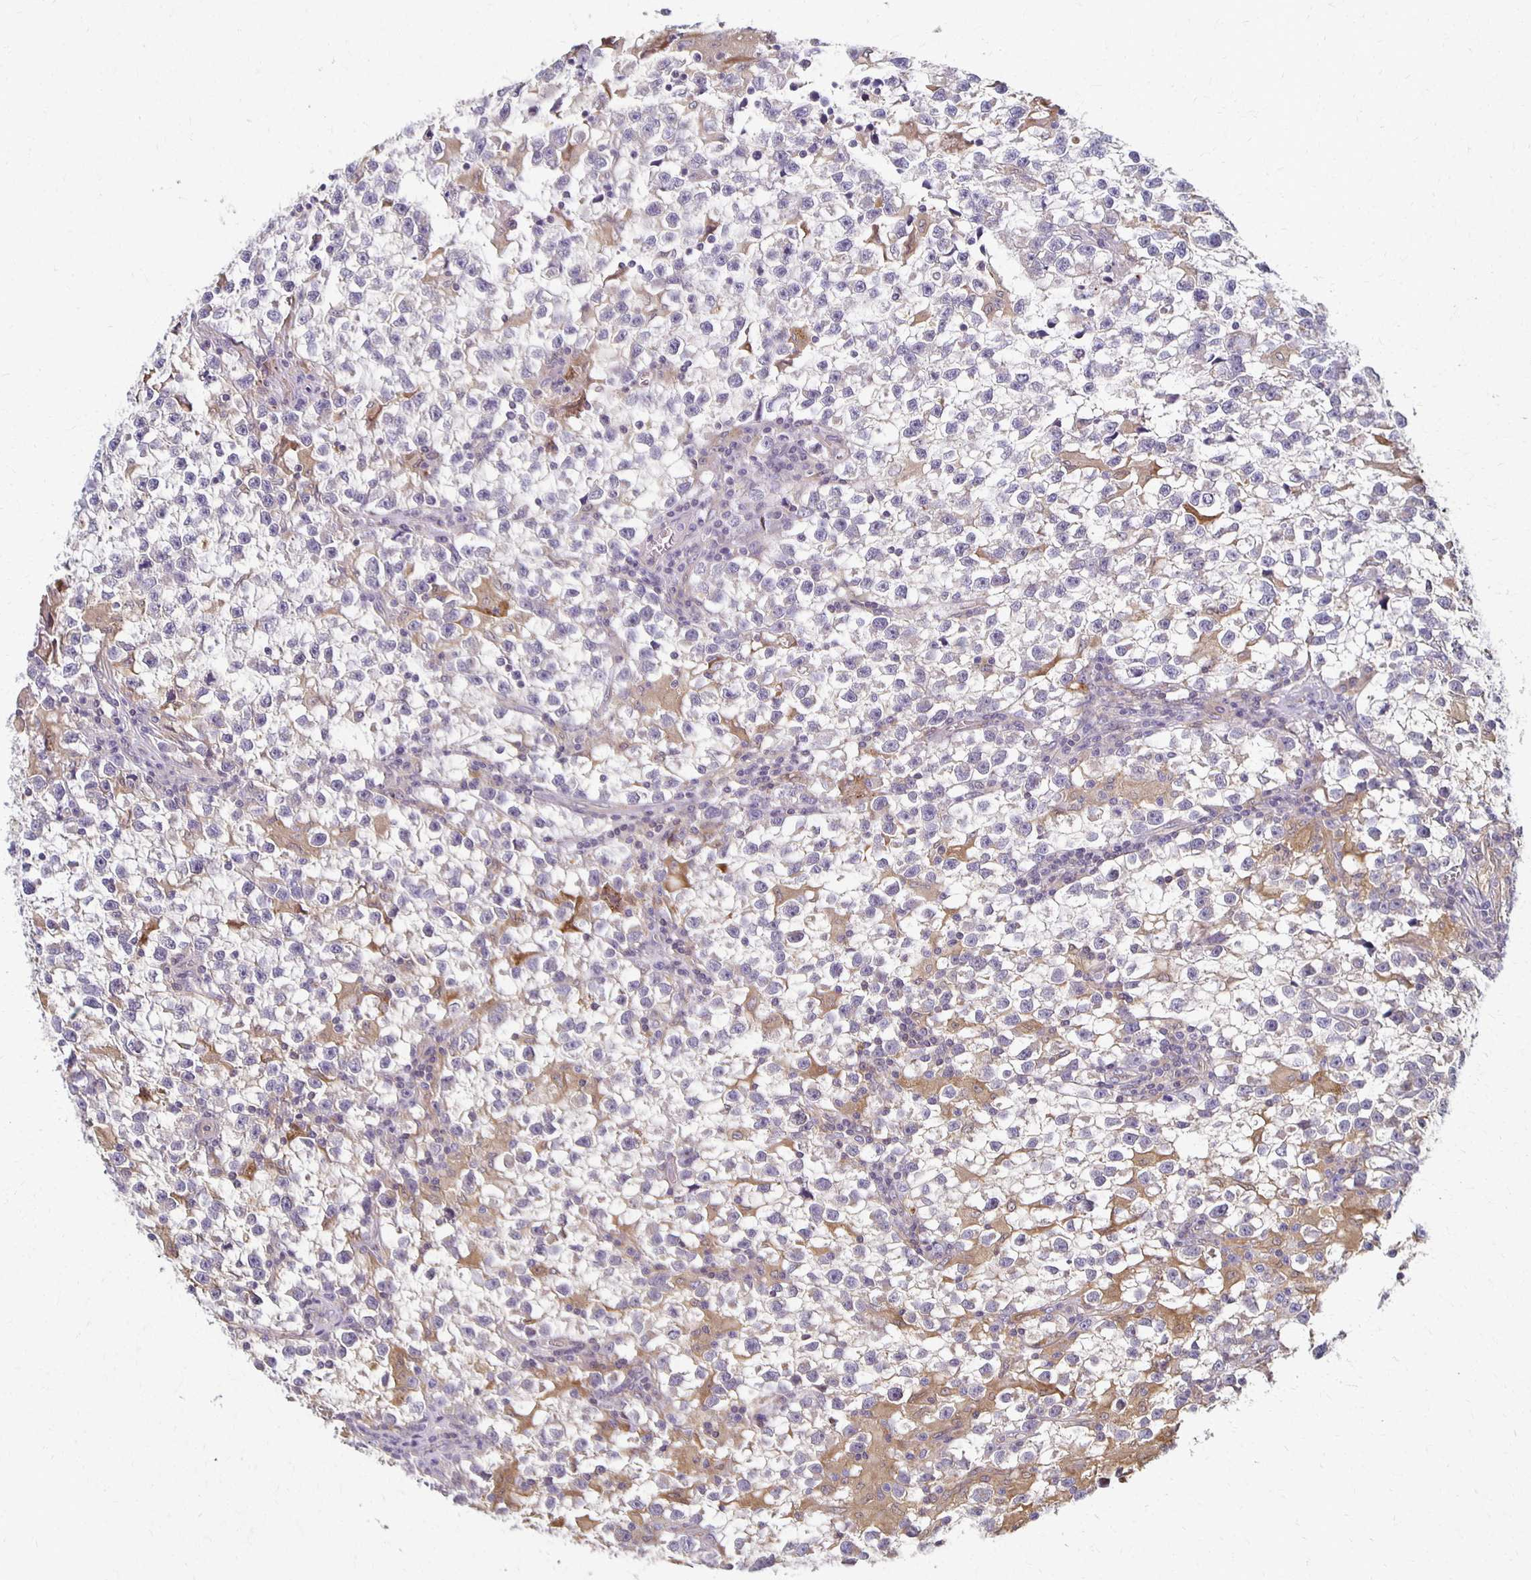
{"staining": {"intensity": "negative", "quantity": "none", "location": "none"}, "tissue": "testis cancer", "cell_type": "Tumor cells", "image_type": "cancer", "snomed": [{"axis": "morphology", "description": "Seminoma, NOS"}, {"axis": "topography", "description": "Testis"}], "caption": "Immunohistochemistry (IHC) micrograph of human testis cancer (seminoma) stained for a protein (brown), which demonstrates no expression in tumor cells.", "gene": "GPX4", "patient": {"sex": "male", "age": 31}}